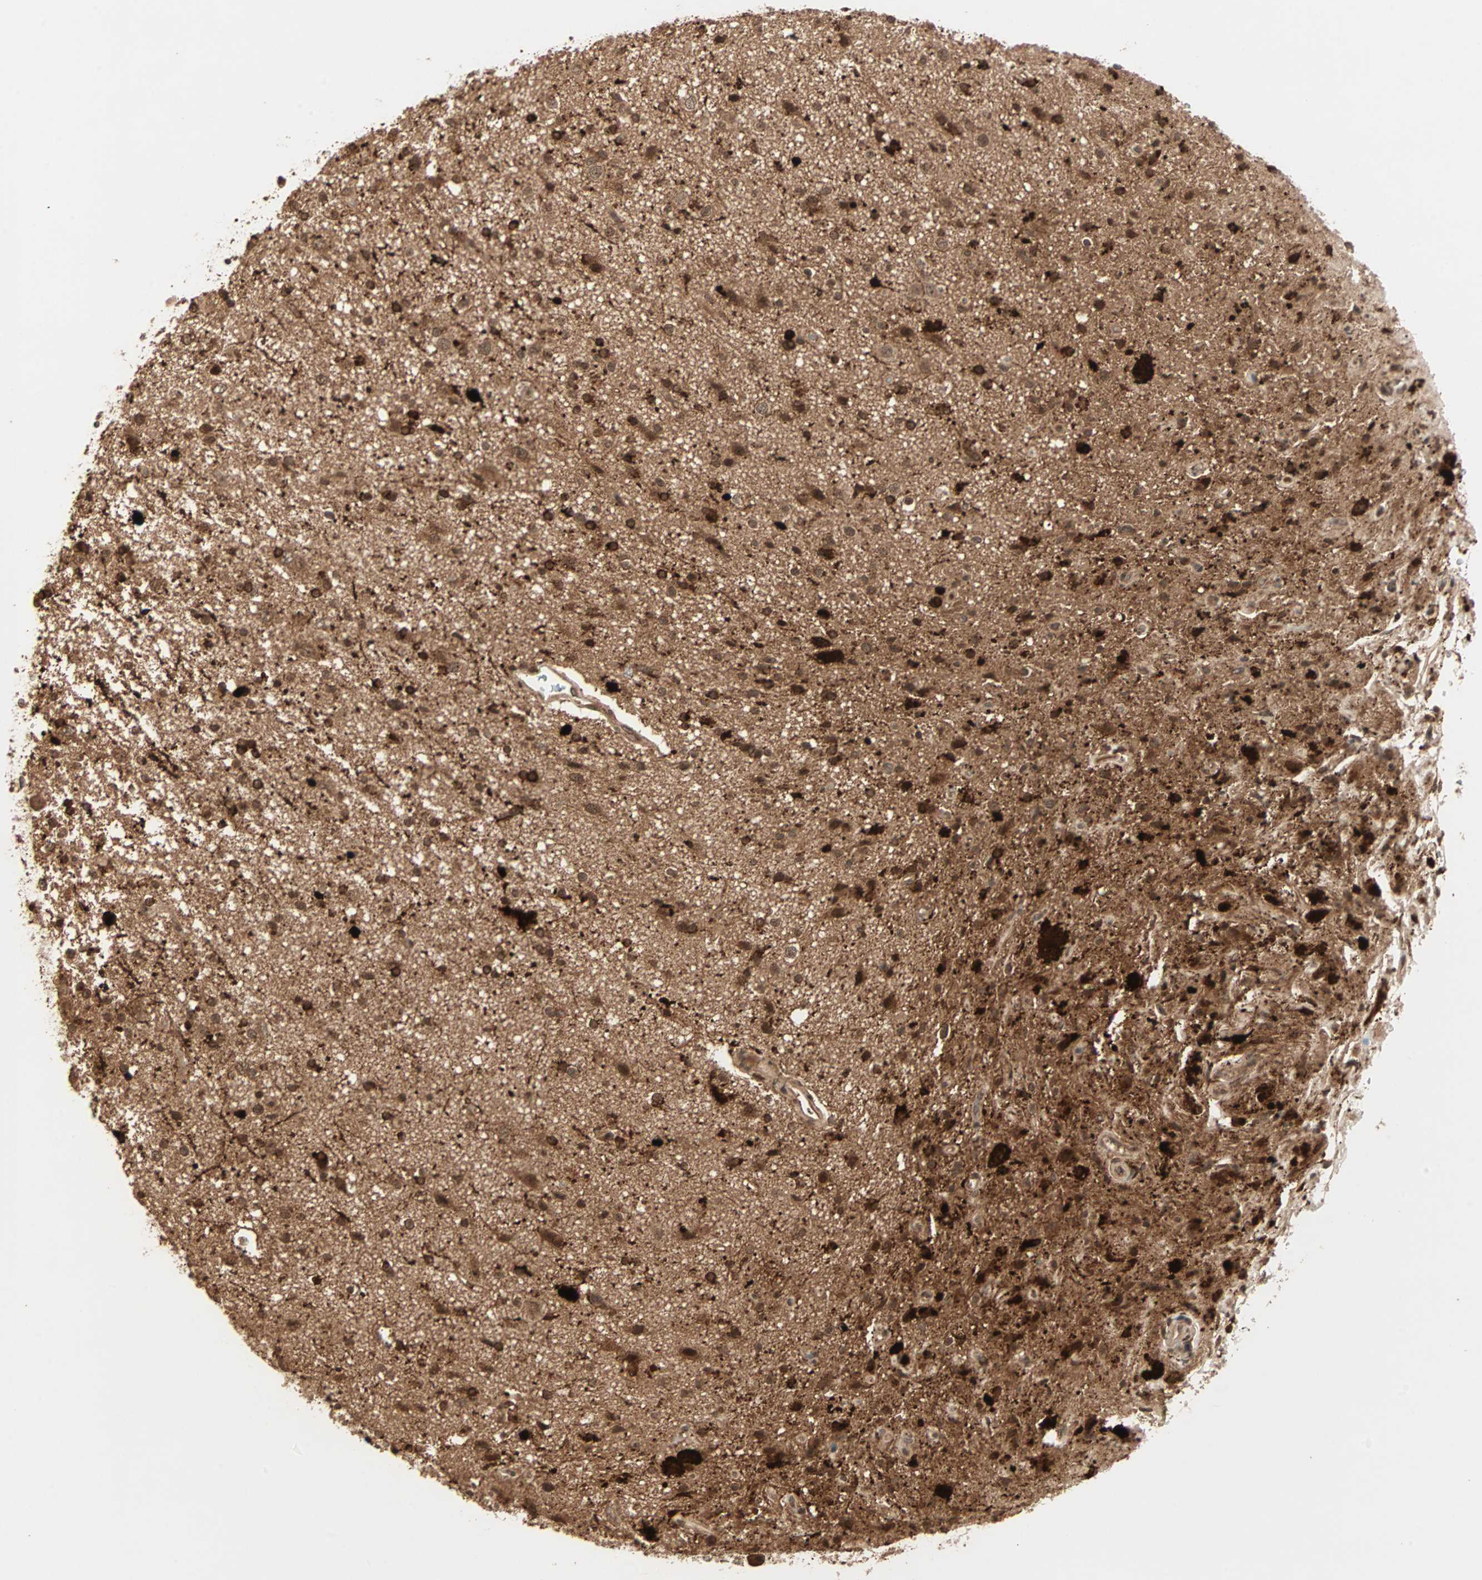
{"staining": {"intensity": "moderate", "quantity": ">75%", "location": "cytoplasmic/membranous,nuclear"}, "tissue": "glioma", "cell_type": "Tumor cells", "image_type": "cancer", "snomed": [{"axis": "morphology", "description": "Glioma, malignant, High grade"}, {"axis": "topography", "description": "Brain"}], "caption": "IHC of human glioma shows medium levels of moderate cytoplasmic/membranous and nuclear expression in approximately >75% of tumor cells.", "gene": "RFFL", "patient": {"sex": "male", "age": 33}}